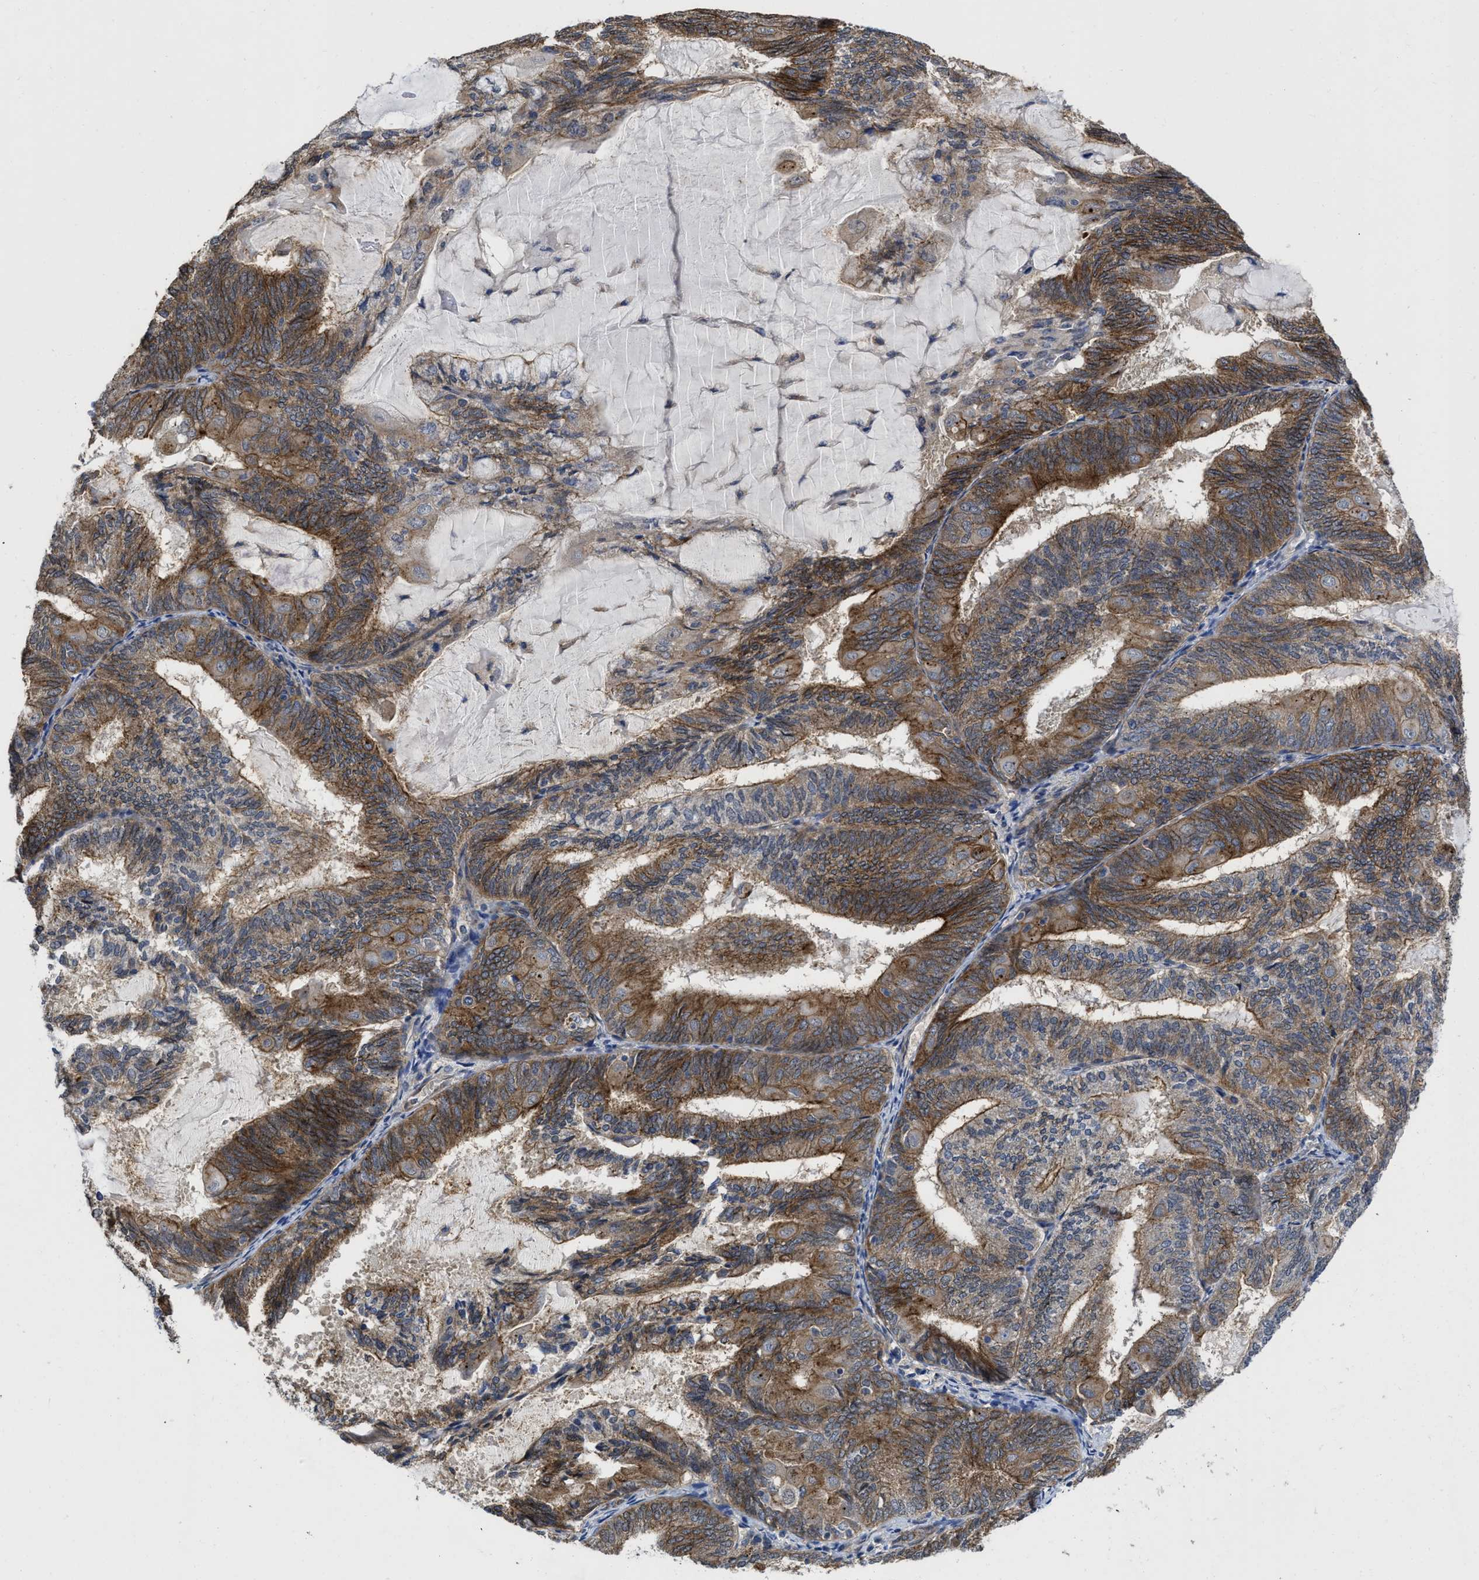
{"staining": {"intensity": "moderate", "quantity": ">75%", "location": "cytoplasmic/membranous"}, "tissue": "endometrial cancer", "cell_type": "Tumor cells", "image_type": "cancer", "snomed": [{"axis": "morphology", "description": "Adenocarcinoma, NOS"}, {"axis": "topography", "description": "Endometrium"}], "caption": "Protein expression analysis of human endometrial cancer (adenocarcinoma) reveals moderate cytoplasmic/membranous expression in approximately >75% of tumor cells.", "gene": "PKD2", "patient": {"sex": "female", "age": 81}}